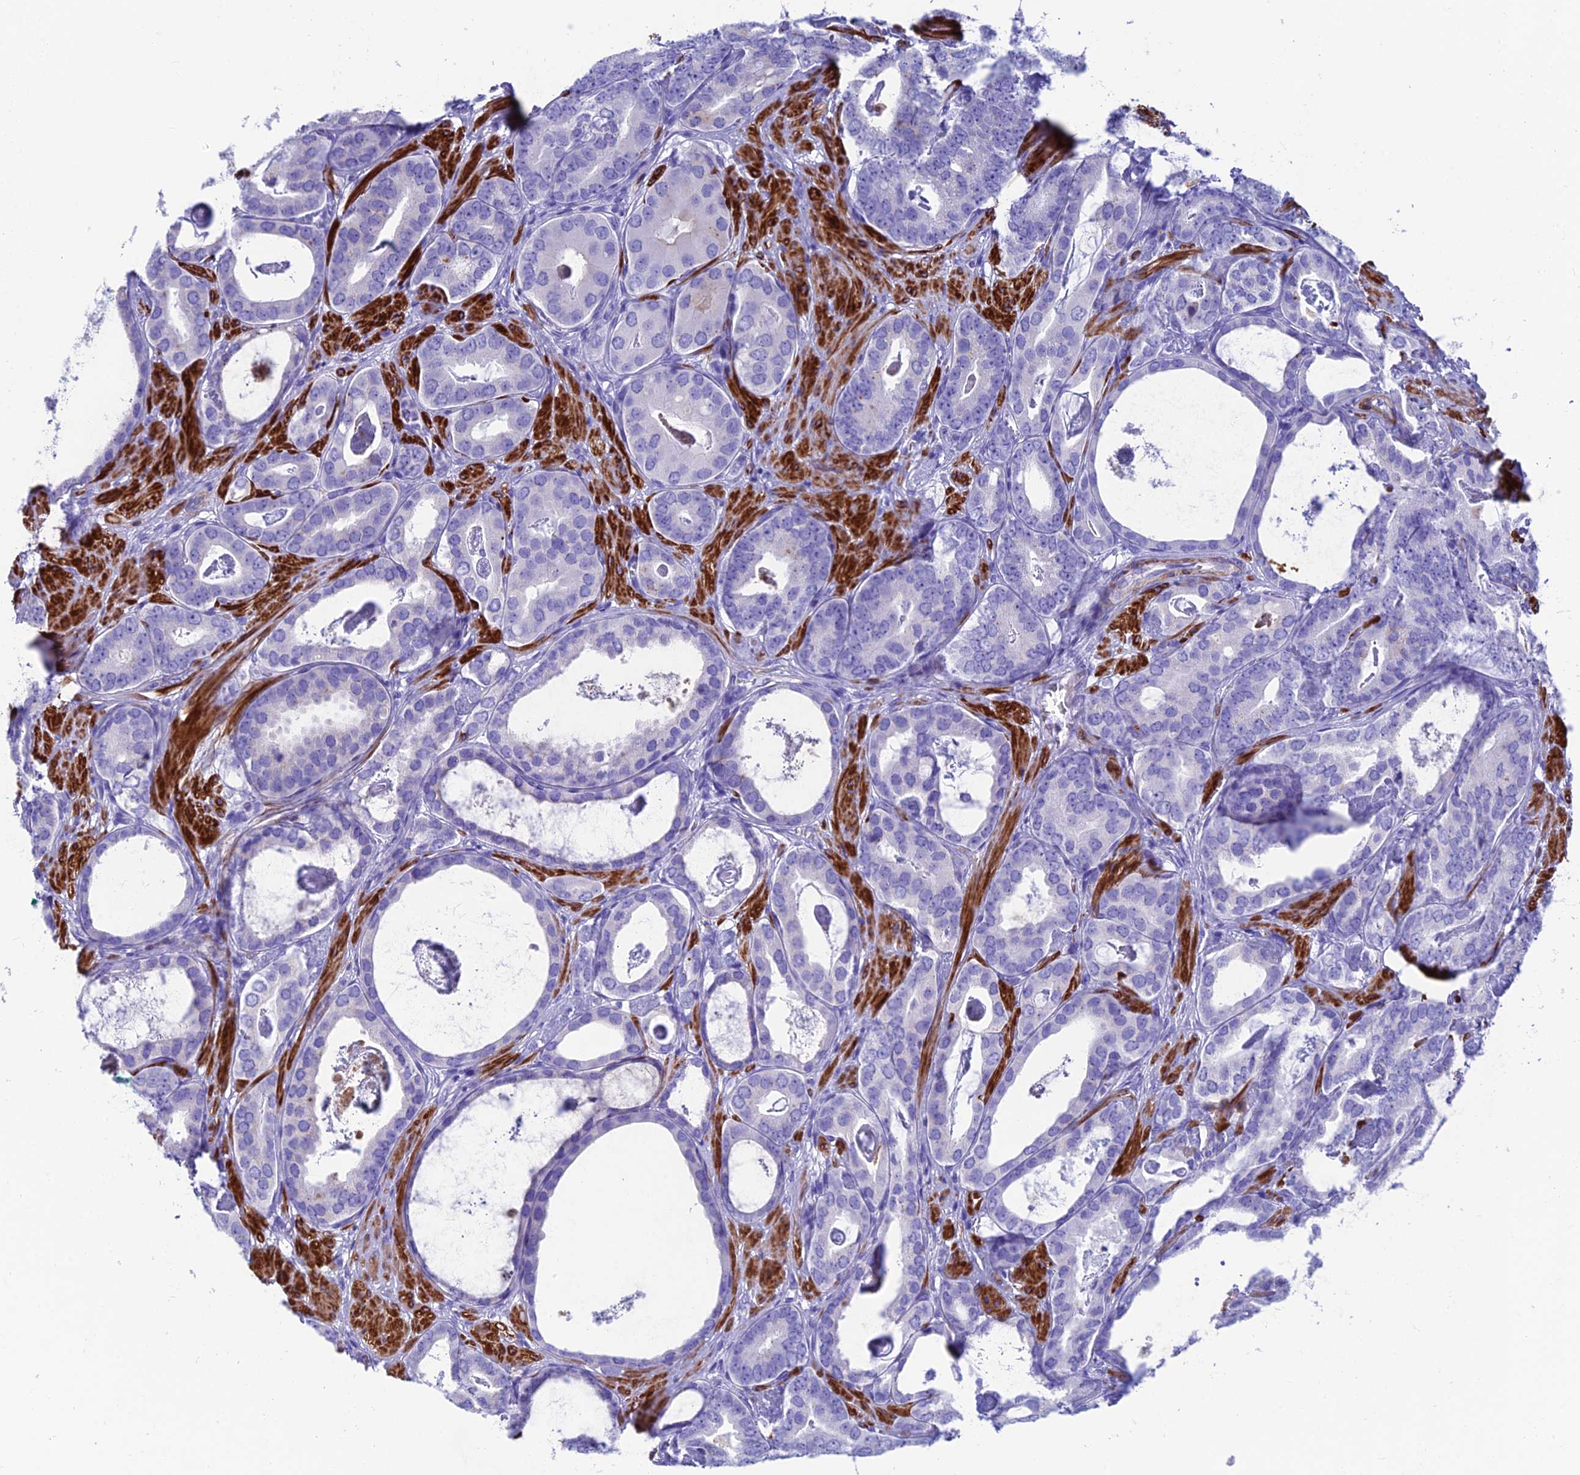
{"staining": {"intensity": "negative", "quantity": "none", "location": "none"}, "tissue": "prostate cancer", "cell_type": "Tumor cells", "image_type": "cancer", "snomed": [{"axis": "morphology", "description": "Adenocarcinoma, Low grade"}, {"axis": "topography", "description": "Prostate"}], "caption": "High magnification brightfield microscopy of adenocarcinoma (low-grade) (prostate) stained with DAB (brown) and counterstained with hematoxylin (blue): tumor cells show no significant positivity.", "gene": "GNG11", "patient": {"sex": "male", "age": 71}}